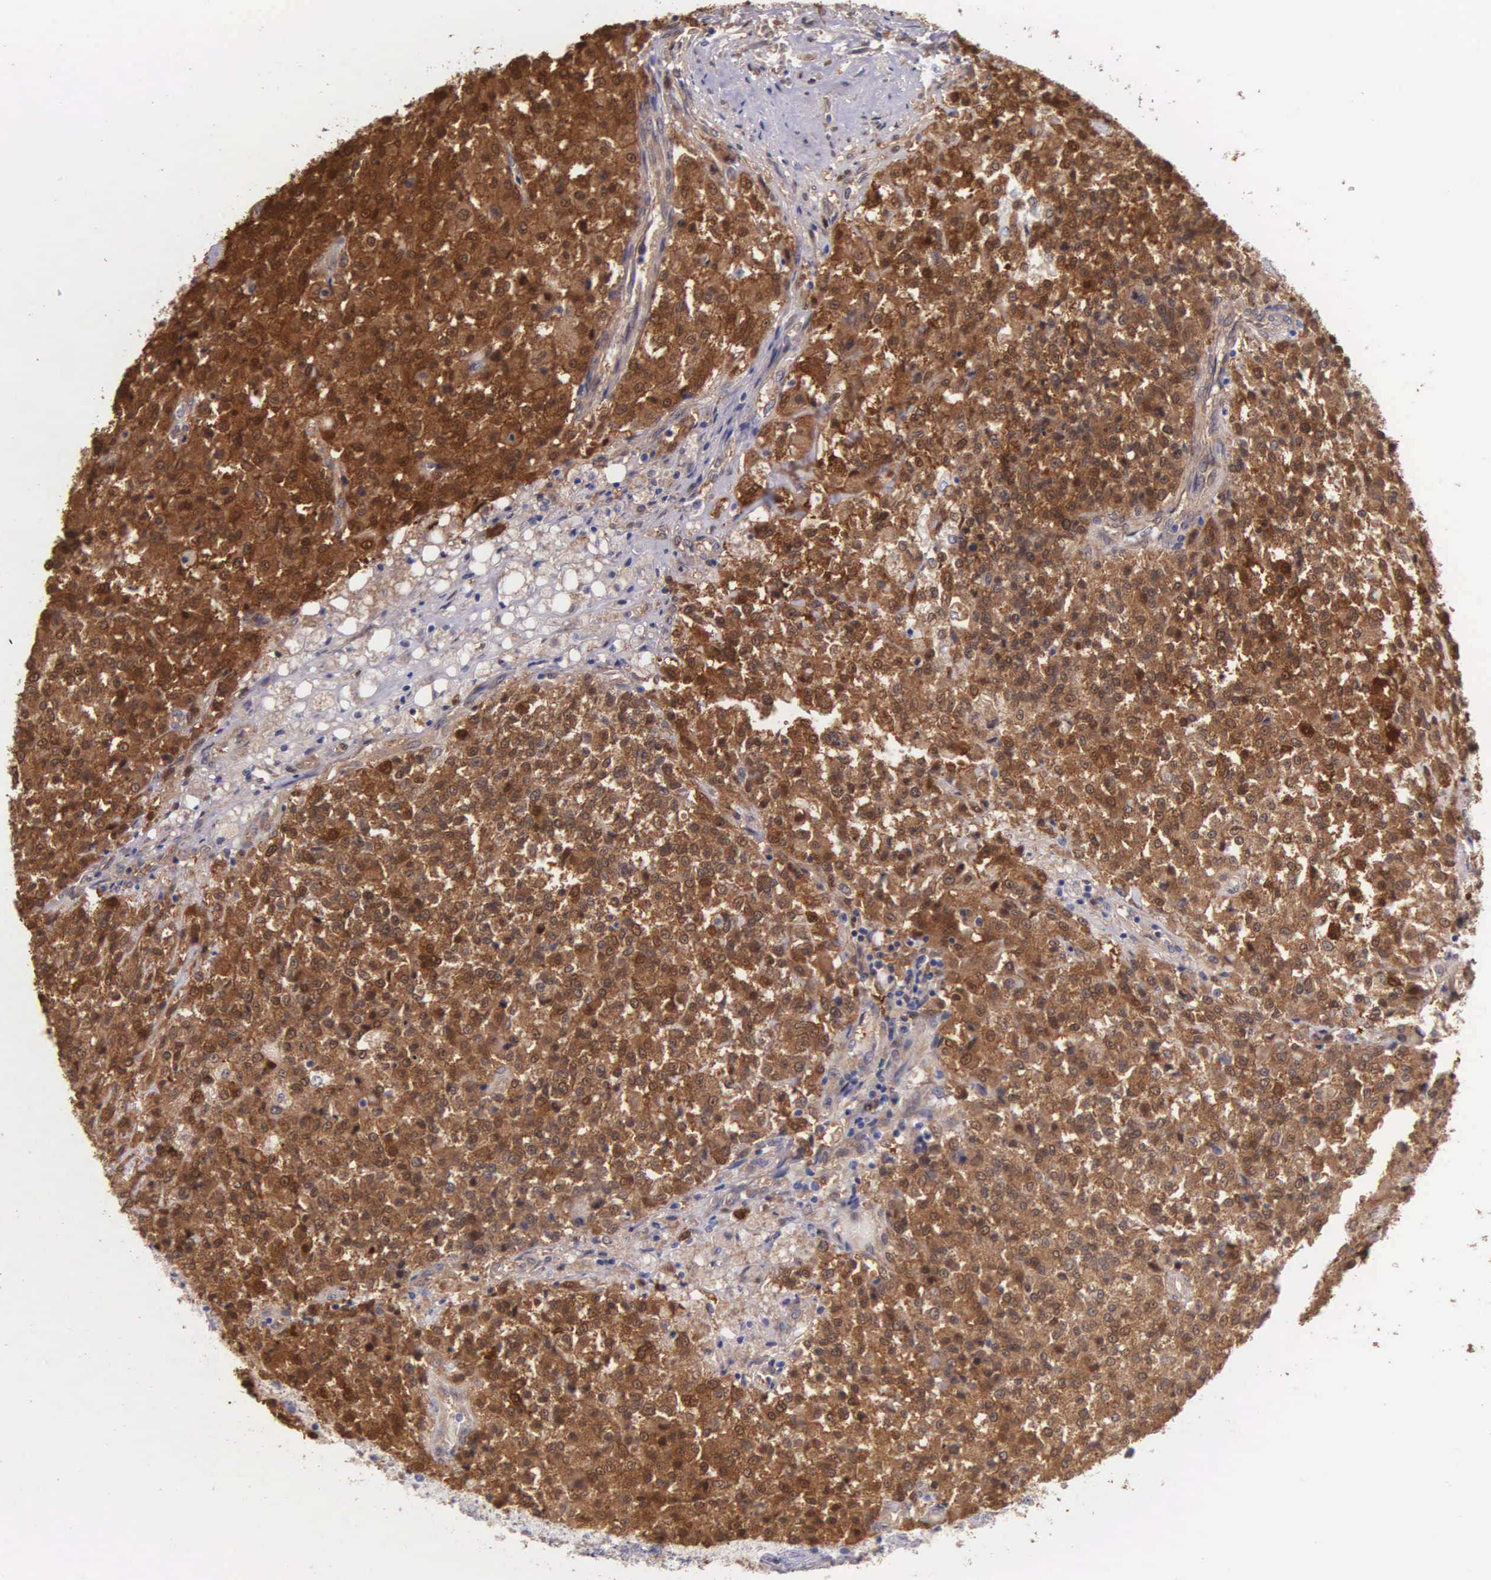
{"staining": {"intensity": "strong", "quantity": ">75%", "location": "cytoplasmic/membranous"}, "tissue": "testis cancer", "cell_type": "Tumor cells", "image_type": "cancer", "snomed": [{"axis": "morphology", "description": "Seminoma, NOS"}, {"axis": "topography", "description": "Testis"}], "caption": "IHC micrograph of neoplastic tissue: human testis cancer stained using immunohistochemistry reveals high levels of strong protein expression localized specifically in the cytoplasmic/membranous of tumor cells, appearing as a cytoplasmic/membranous brown color.", "gene": "GSTT2", "patient": {"sex": "male", "age": 59}}